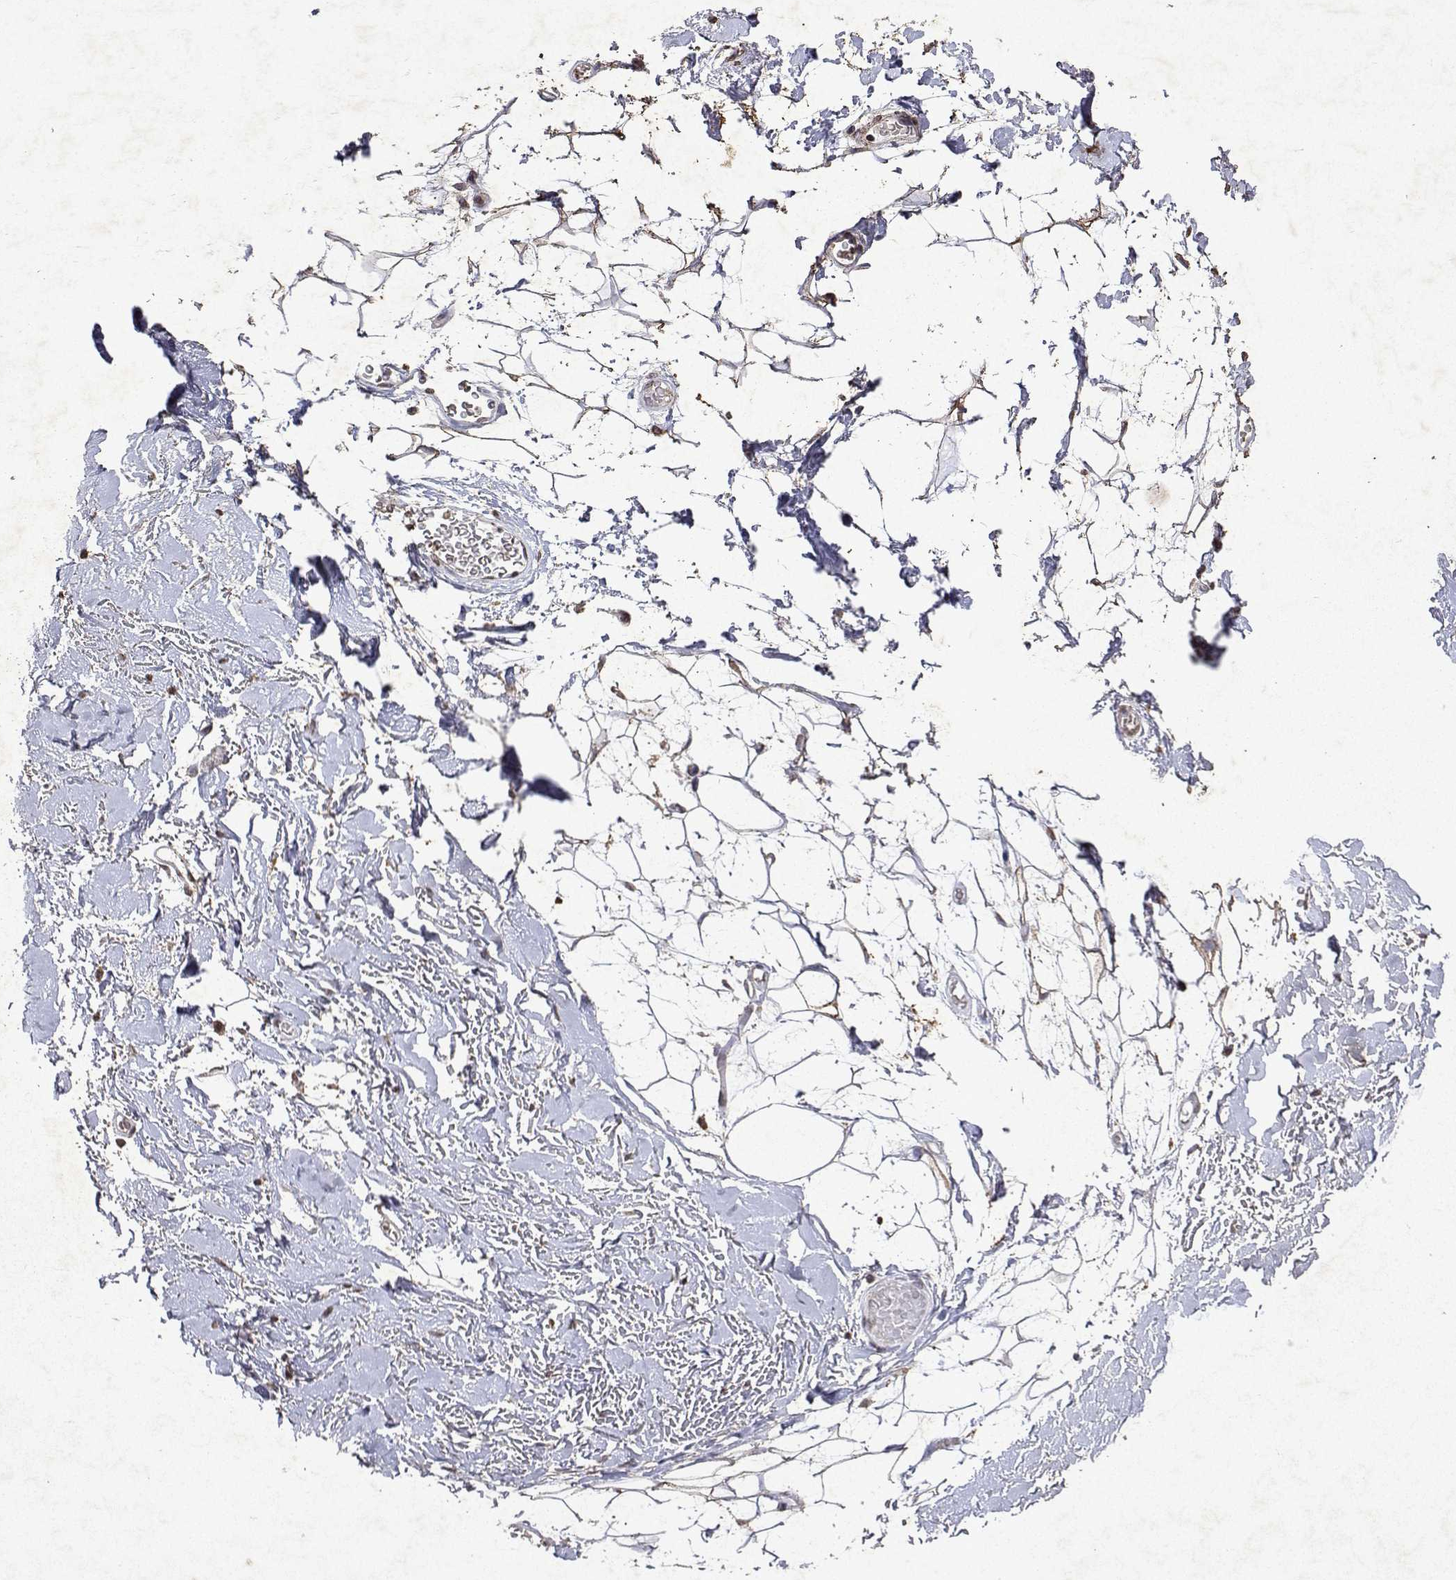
{"staining": {"intensity": "weak", "quantity": "<25%", "location": "cytoplasmic/membranous"}, "tissue": "adipose tissue", "cell_type": "Adipocytes", "image_type": "normal", "snomed": [{"axis": "morphology", "description": "Normal tissue, NOS"}, {"axis": "topography", "description": "Anal"}, {"axis": "topography", "description": "Peripheral nerve tissue"}], "caption": "High magnification brightfield microscopy of benign adipose tissue stained with DAB (brown) and counterstained with hematoxylin (blue): adipocytes show no significant staining.", "gene": "DUSP28", "patient": {"sex": "male", "age": 78}}